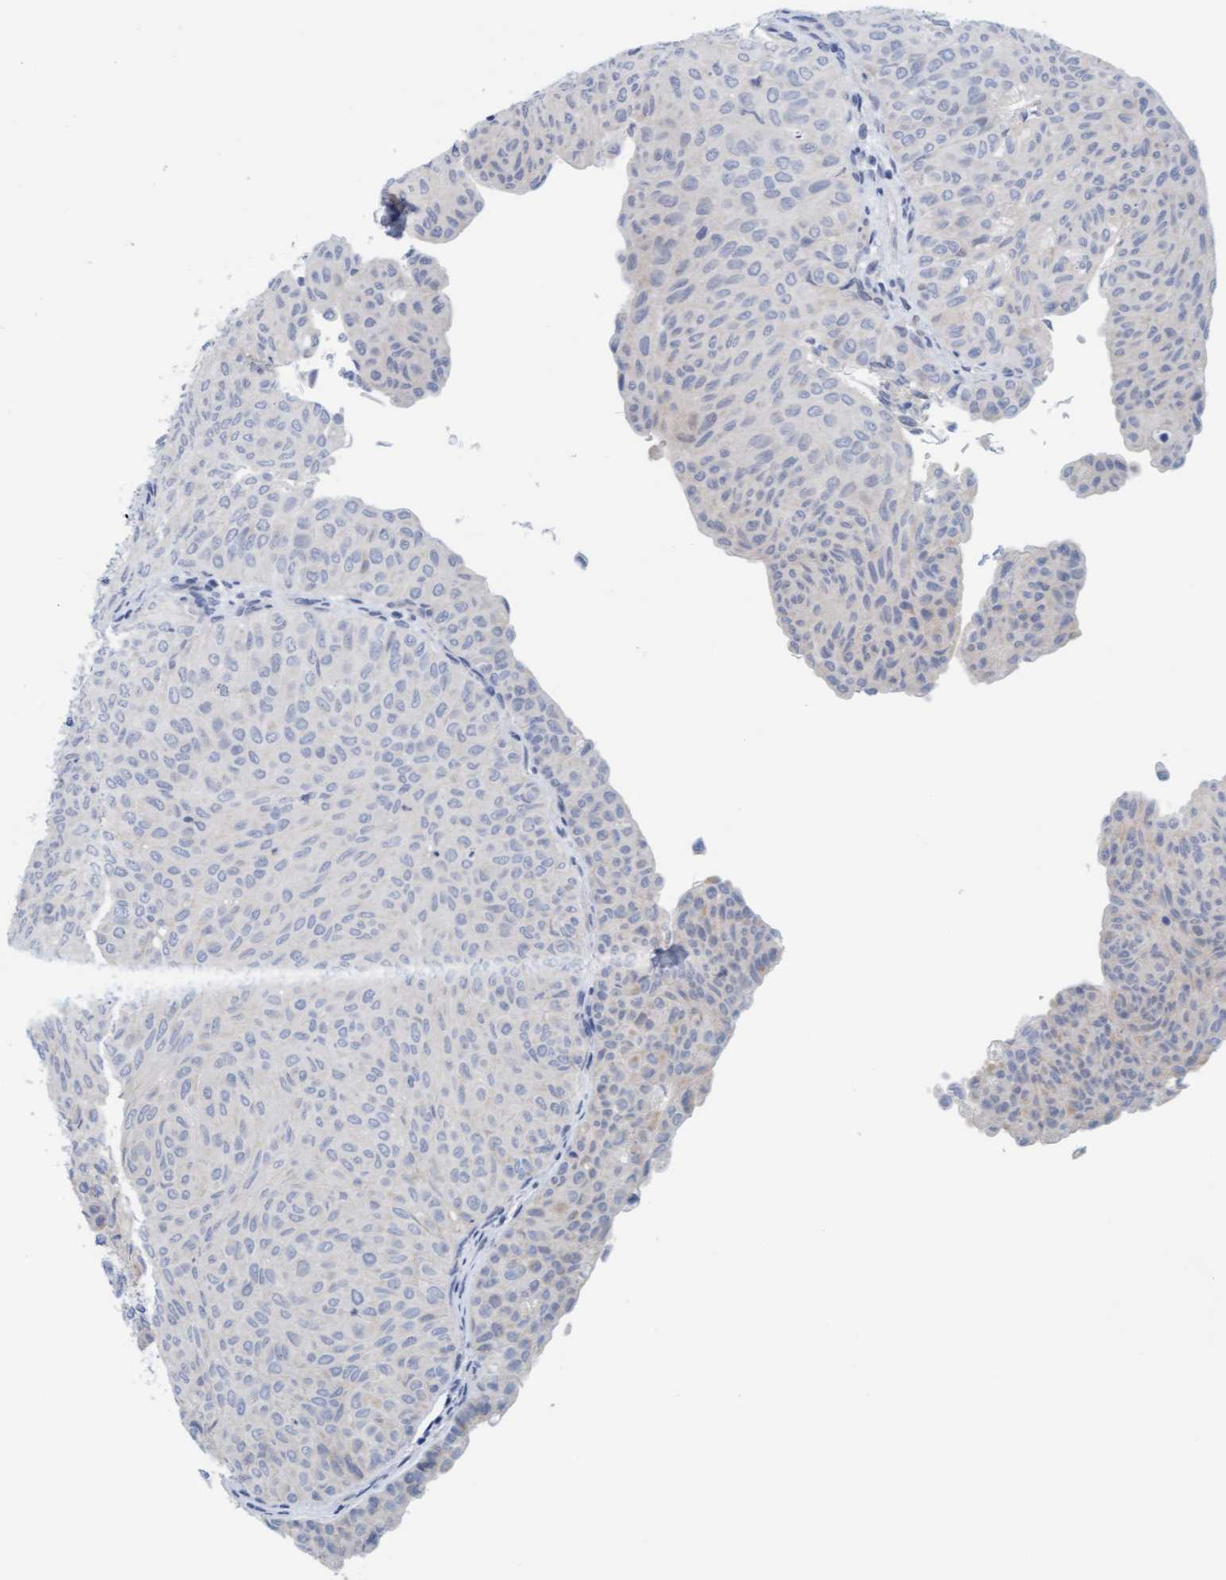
{"staining": {"intensity": "negative", "quantity": "none", "location": "none"}, "tissue": "urothelial cancer", "cell_type": "Tumor cells", "image_type": "cancer", "snomed": [{"axis": "morphology", "description": "Urothelial carcinoma, Low grade"}, {"axis": "topography", "description": "Urinary bladder"}], "caption": "An immunohistochemistry photomicrograph of low-grade urothelial carcinoma is shown. There is no staining in tumor cells of low-grade urothelial carcinoma.", "gene": "CPA3", "patient": {"sex": "male", "age": 78}}